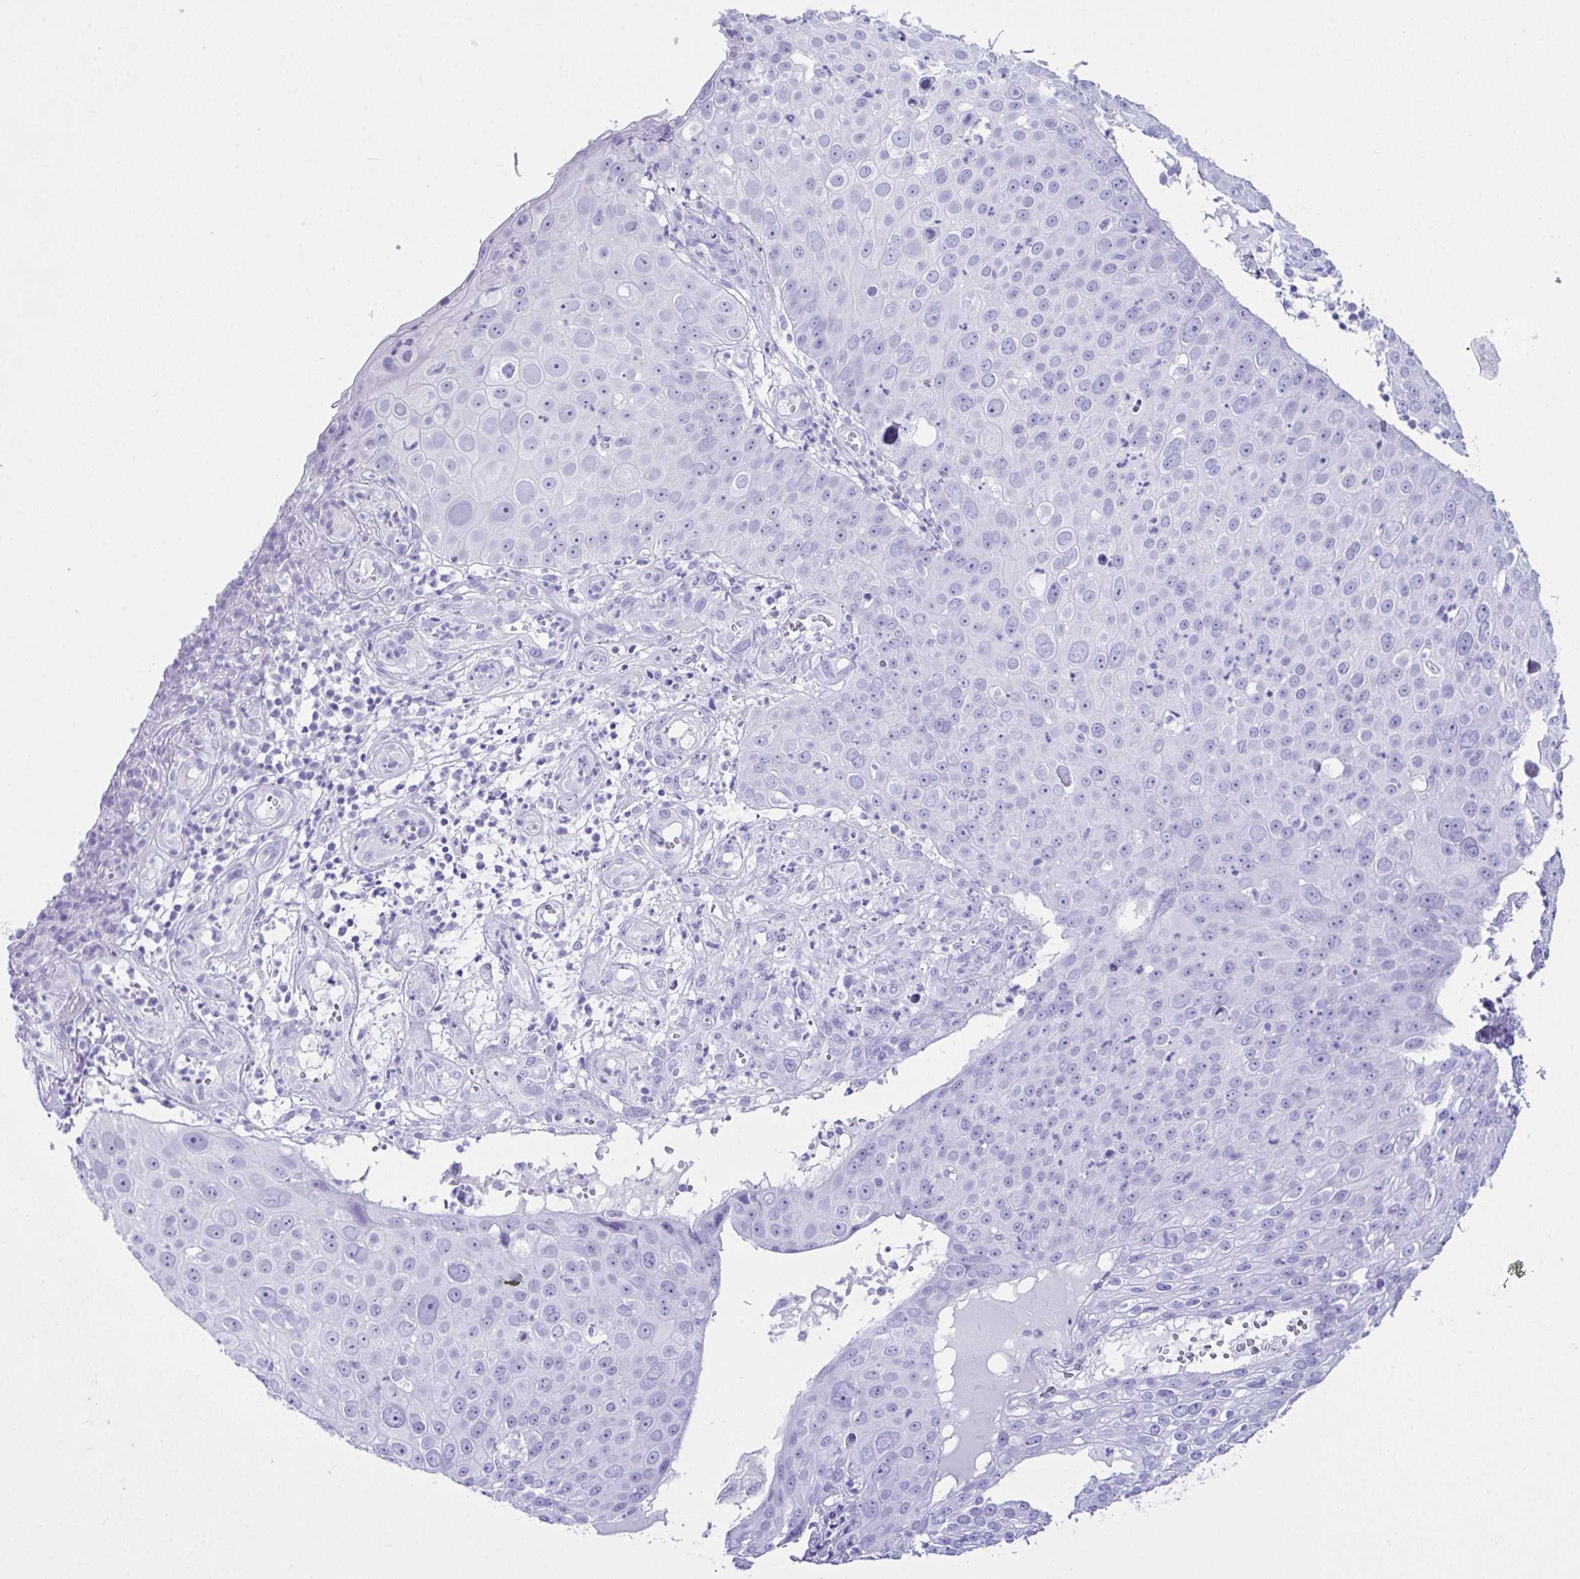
{"staining": {"intensity": "negative", "quantity": "none", "location": "none"}, "tissue": "skin cancer", "cell_type": "Tumor cells", "image_type": "cancer", "snomed": [{"axis": "morphology", "description": "Squamous cell carcinoma, NOS"}, {"axis": "topography", "description": "Skin"}], "caption": "Photomicrograph shows no protein positivity in tumor cells of squamous cell carcinoma (skin) tissue.", "gene": "LGALS4", "patient": {"sex": "male", "age": 71}}